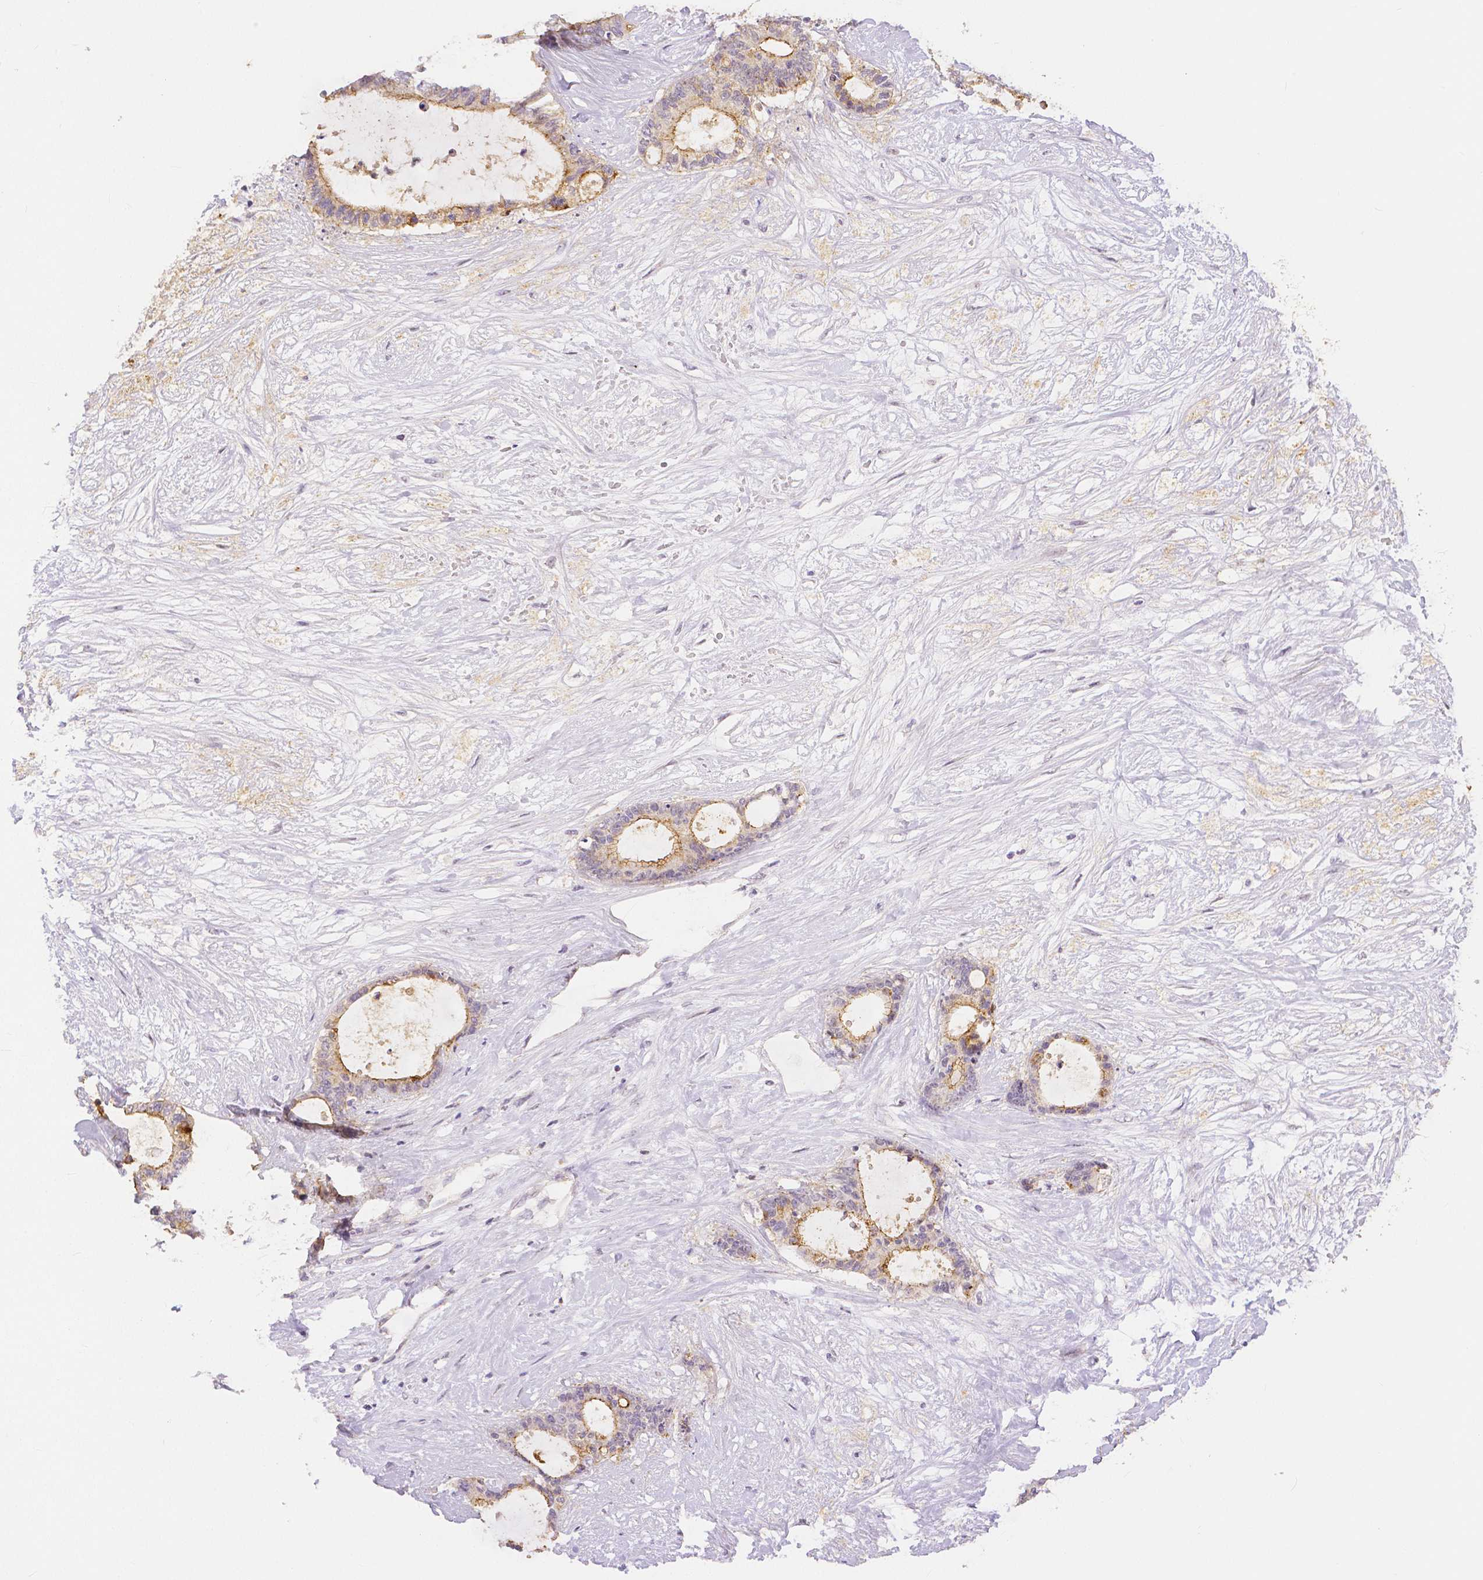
{"staining": {"intensity": "moderate", "quantity": "25%-75%", "location": "cytoplasmic/membranous"}, "tissue": "liver cancer", "cell_type": "Tumor cells", "image_type": "cancer", "snomed": [{"axis": "morphology", "description": "Normal tissue, NOS"}, {"axis": "morphology", "description": "Cholangiocarcinoma"}, {"axis": "topography", "description": "Liver"}, {"axis": "topography", "description": "Peripheral nerve tissue"}], "caption": "DAB immunohistochemical staining of liver cancer reveals moderate cytoplasmic/membranous protein staining in about 25%-75% of tumor cells. (Stains: DAB in brown, nuclei in blue, Microscopy: brightfield microscopy at high magnification).", "gene": "OCLN", "patient": {"sex": "female", "age": 73}}